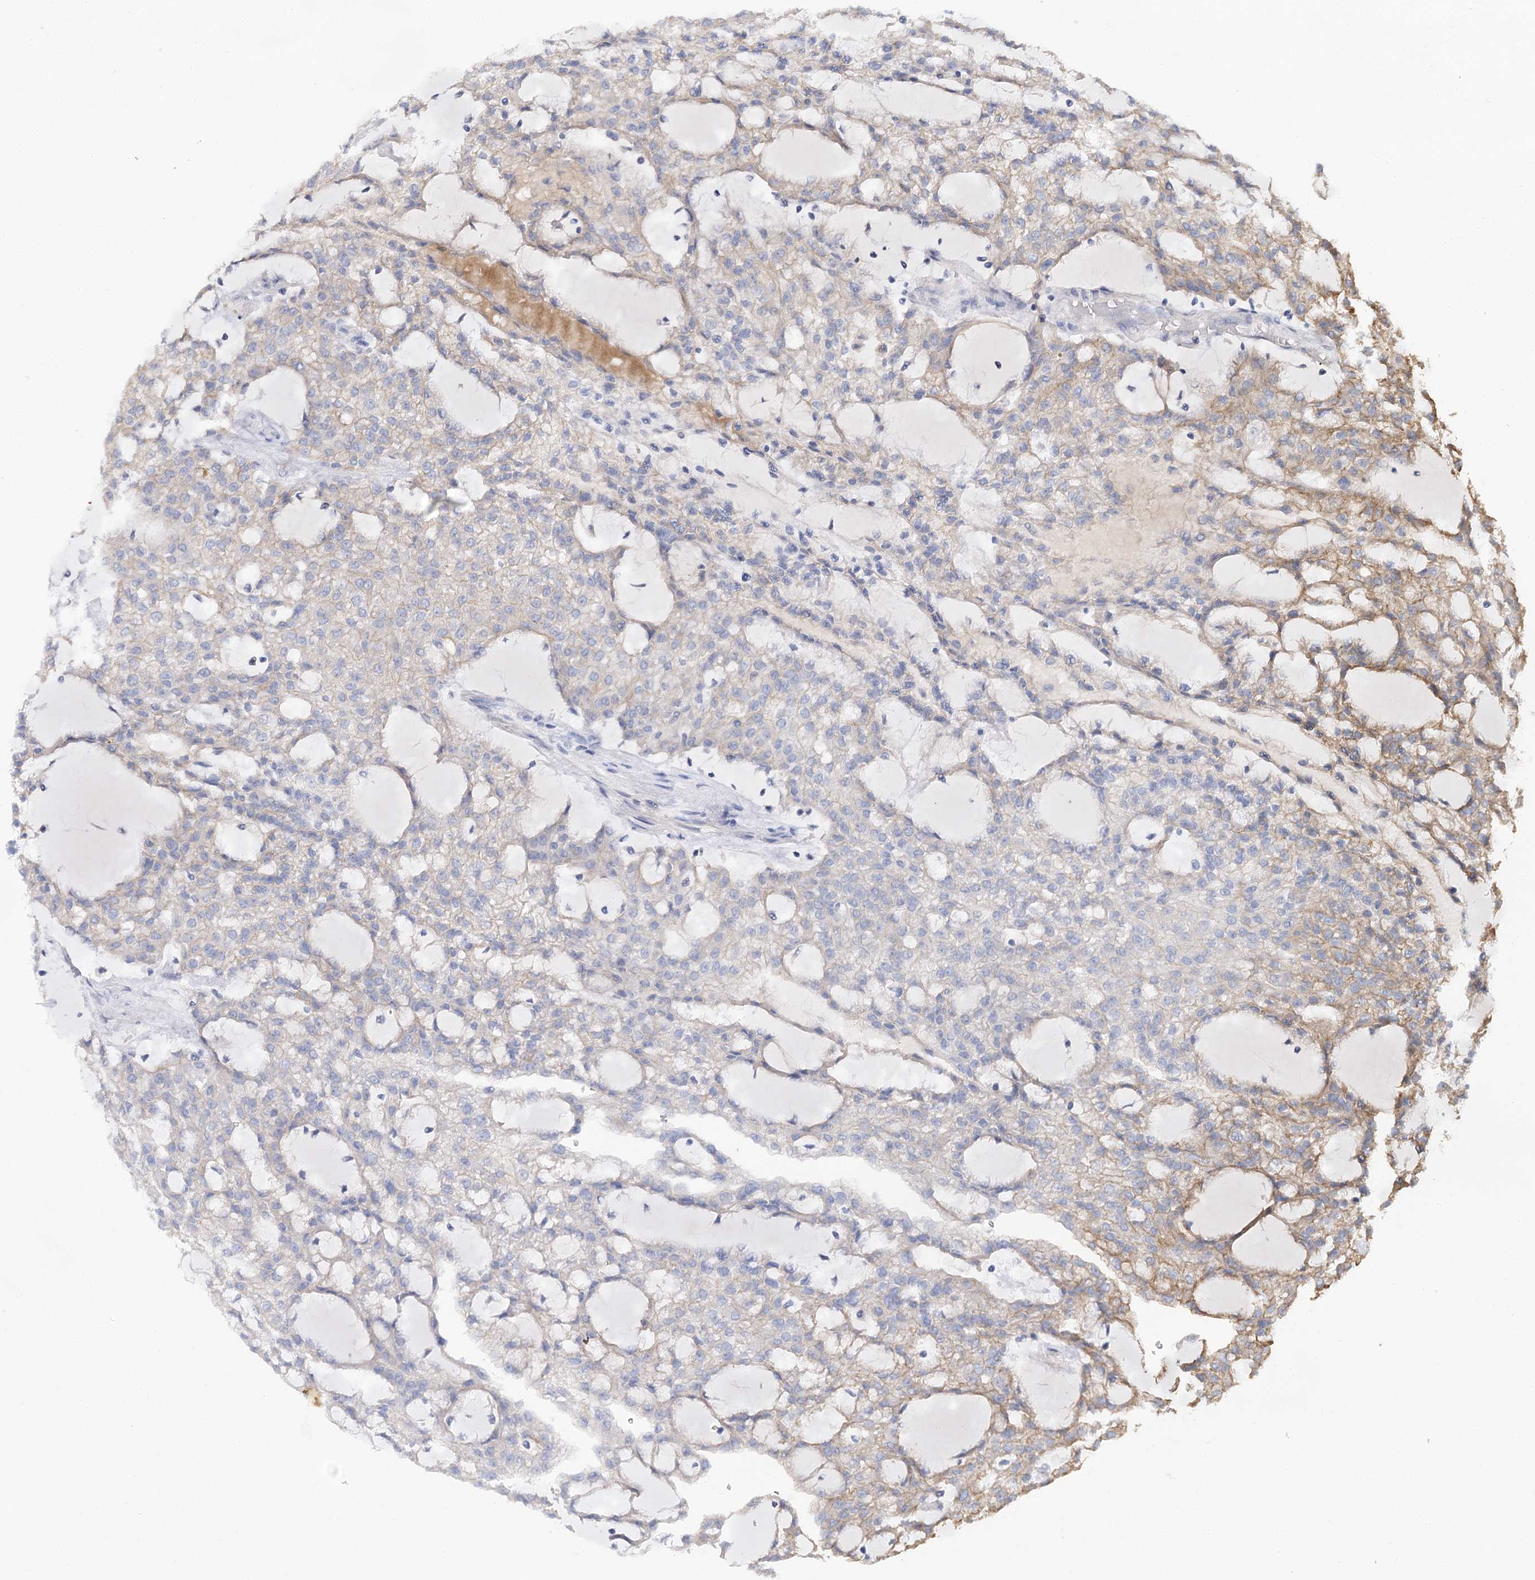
{"staining": {"intensity": "weak", "quantity": "<25%", "location": "cytoplasmic/membranous"}, "tissue": "renal cancer", "cell_type": "Tumor cells", "image_type": "cancer", "snomed": [{"axis": "morphology", "description": "Adenocarcinoma, NOS"}, {"axis": "topography", "description": "Kidney"}], "caption": "The immunohistochemistry (IHC) histopathology image has no significant positivity in tumor cells of renal cancer tissue.", "gene": "EPB41L5", "patient": {"sex": "male", "age": 63}}